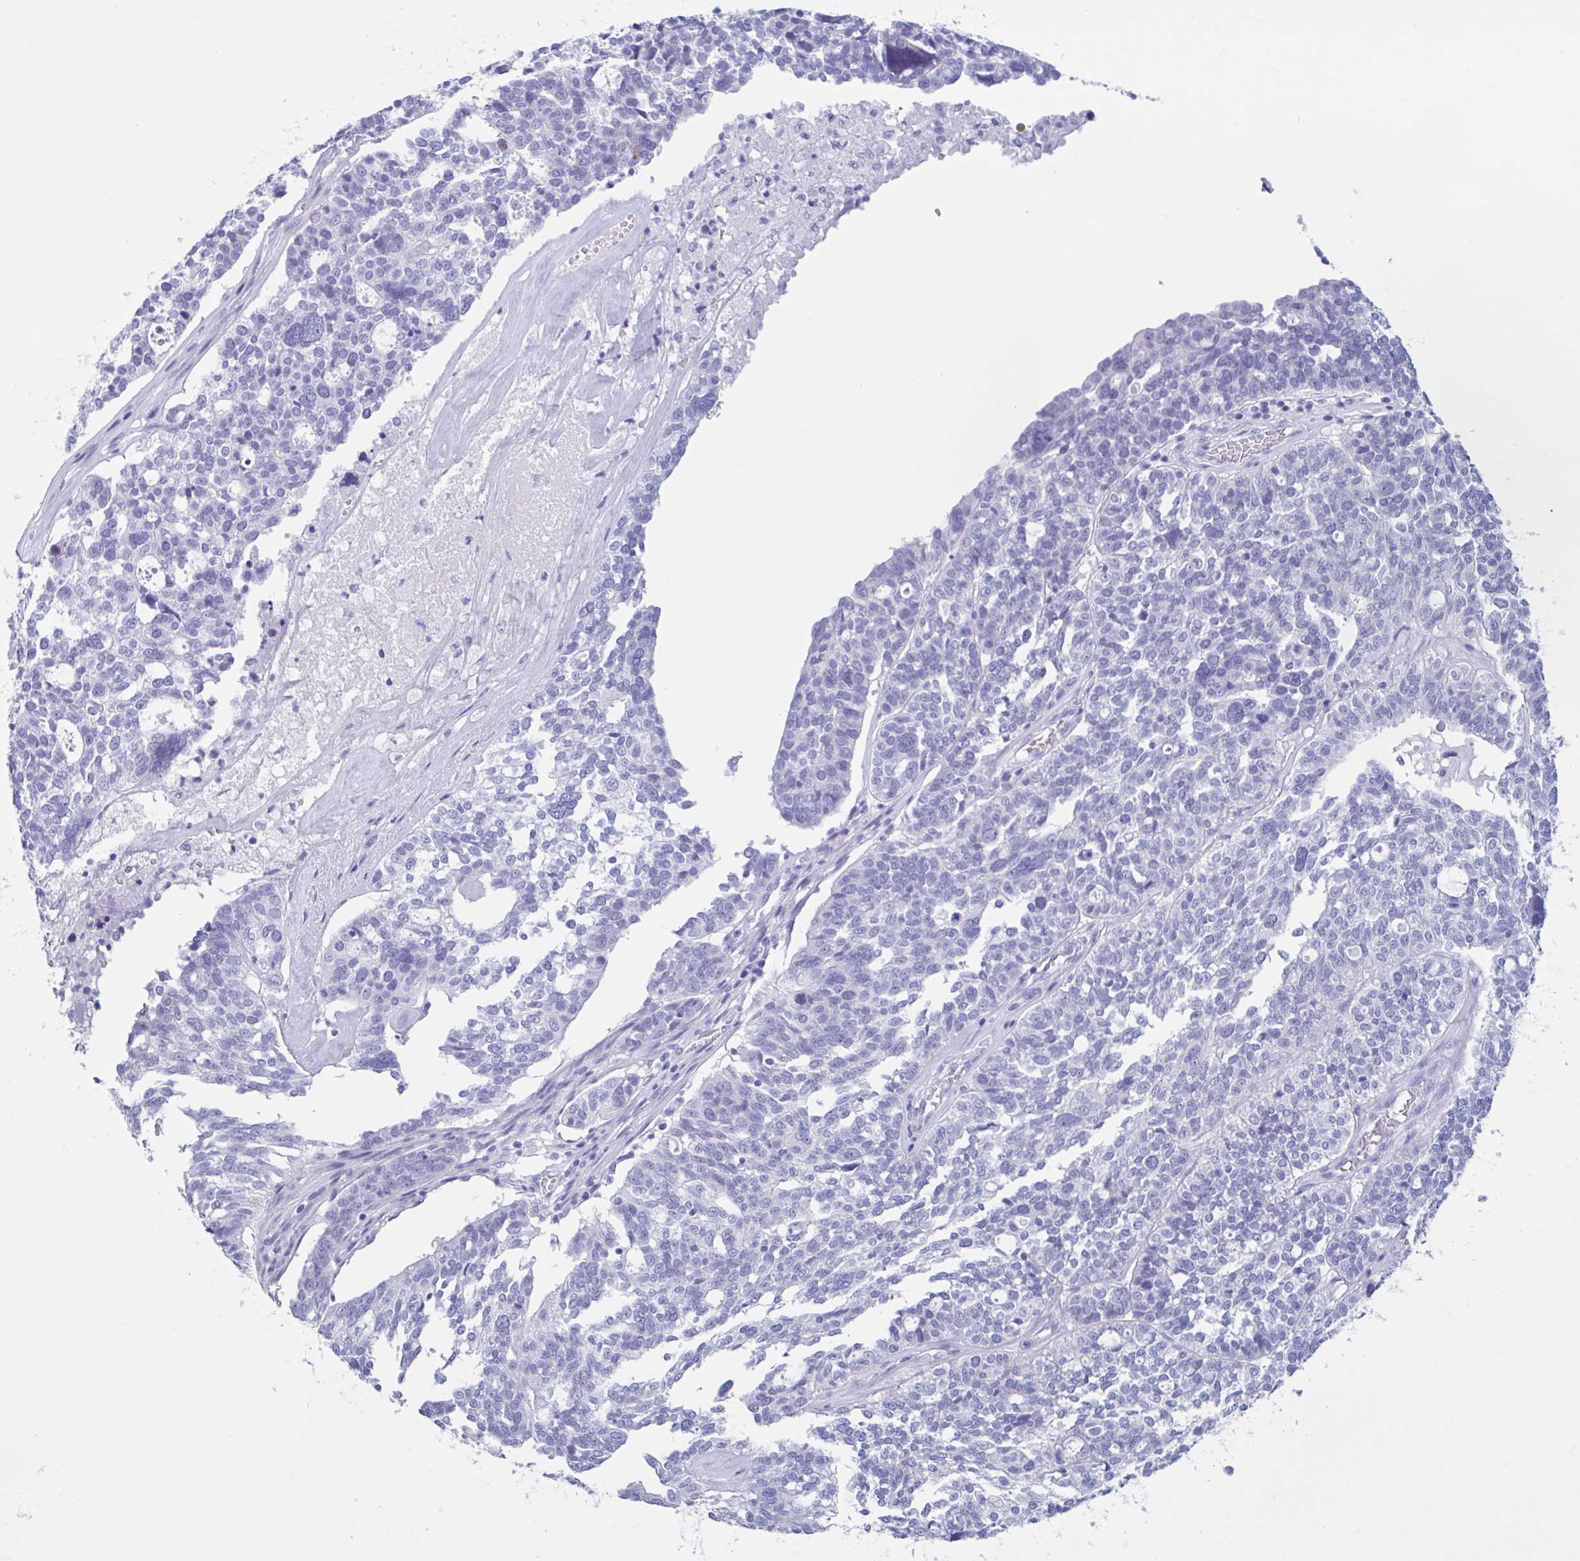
{"staining": {"intensity": "negative", "quantity": "none", "location": "none"}, "tissue": "ovarian cancer", "cell_type": "Tumor cells", "image_type": "cancer", "snomed": [{"axis": "morphology", "description": "Cystadenocarcinoma, serous, NOS"}, {"axis": "topography", "description": "Ovary"}], "caption": "IHC histopathology image of neoplastic tissue: ovarian serous cystadenocarcinoma stained with DAB displays no significant protein staining in tumor cells.", "gene": "CPTP", "patient": {"sex": "female", "age": 59}}